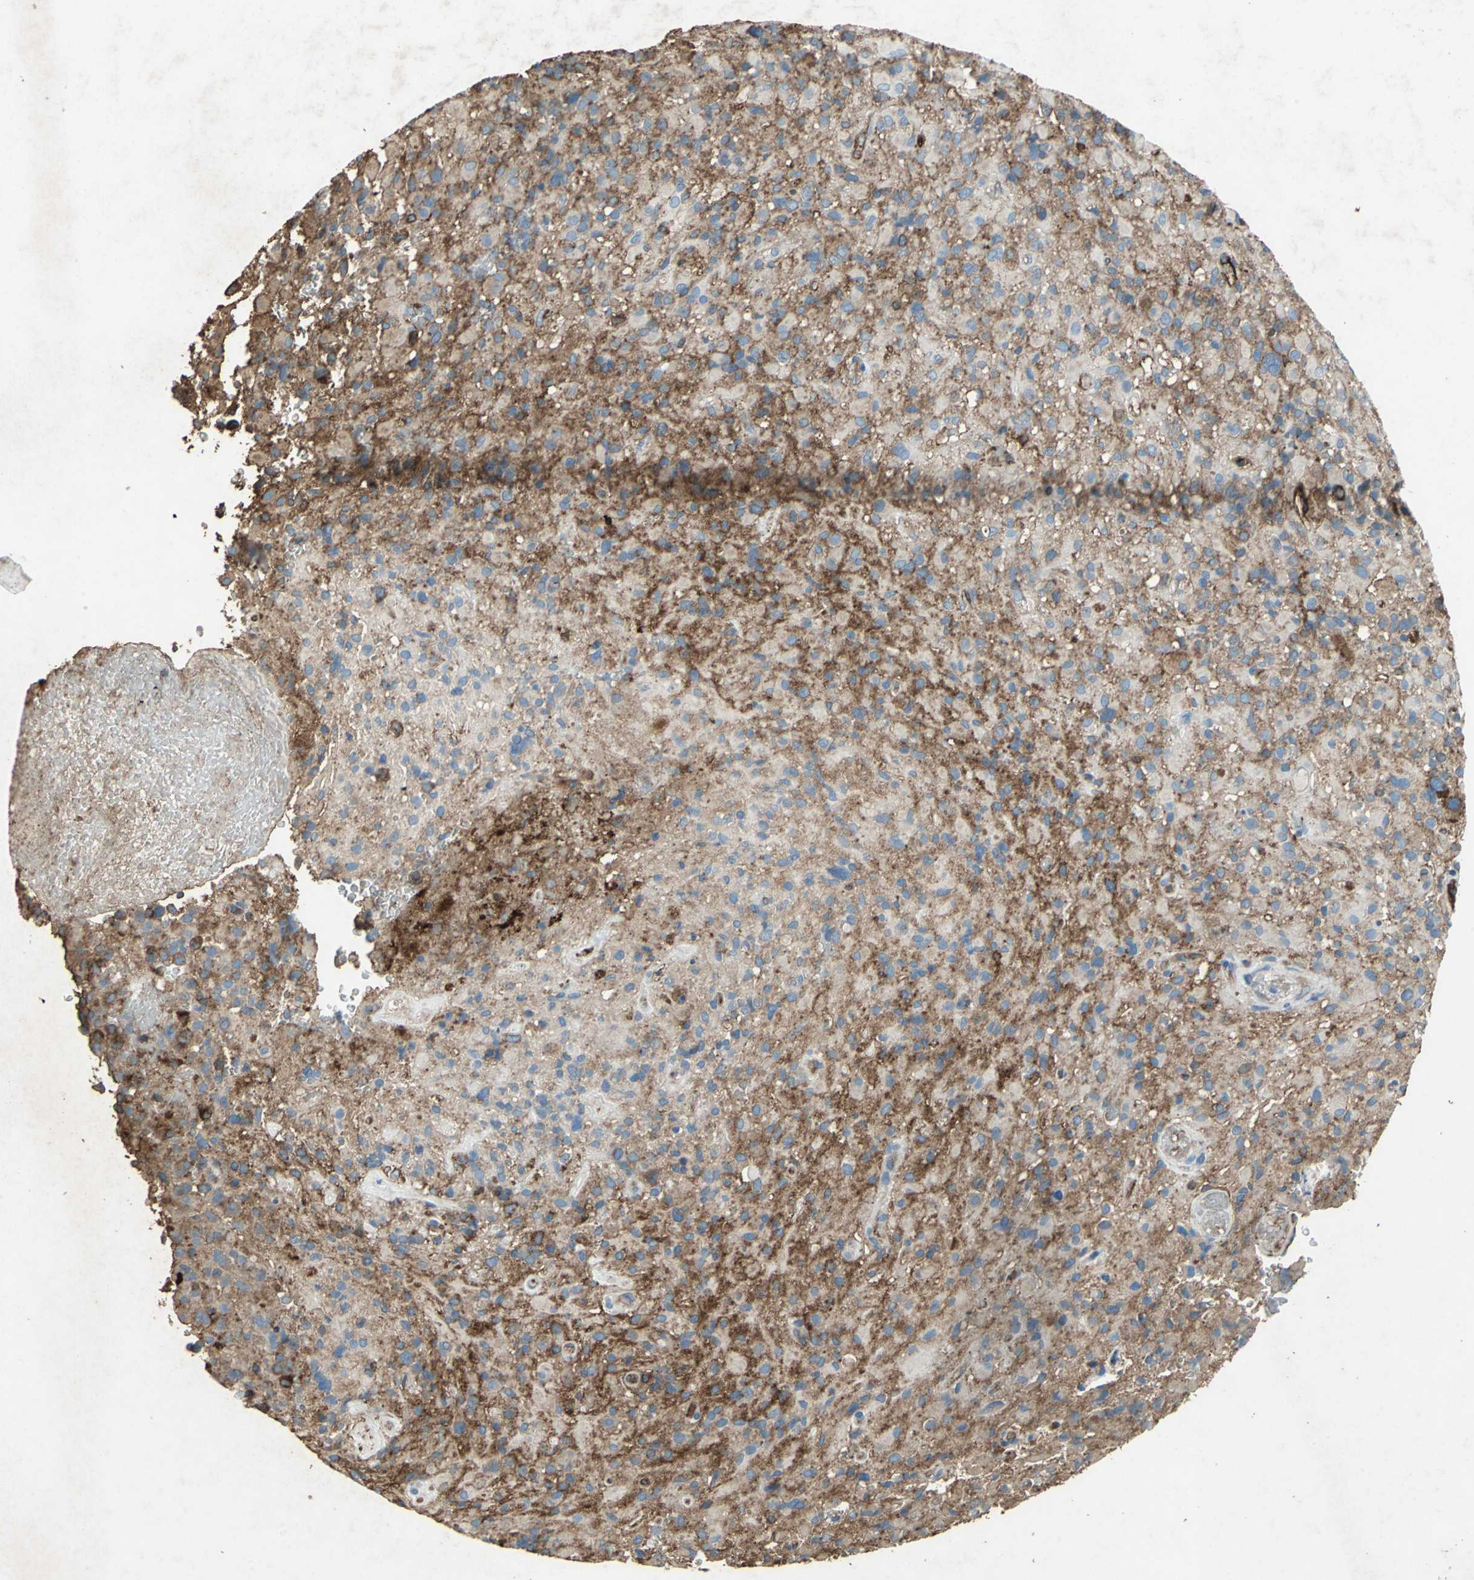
{"staining": {"intensity": "moderate", "quantity": "<25%", "location": "cytoplasmic/membranous"}, "tissue": "glioma", "cell_type": "Tumor cells", "image_type": "cancer", "snomed": [{"axis": "morphology", "description": "Glioma, malignant, High grade"}, {"axis": "topography", "description": "Brain"}], "caption": "Immunohistochemical staining of human high-grade glioma (malignant) reveals low levels of moderate cytoplasmic/membranous protein positivity in approximately <25% of tumor cells. (brown staining indicates protein expression, while blue staining denotes nuclei).", "gene": "CCR6", "patient": {"sex": "male", "age": 71}}